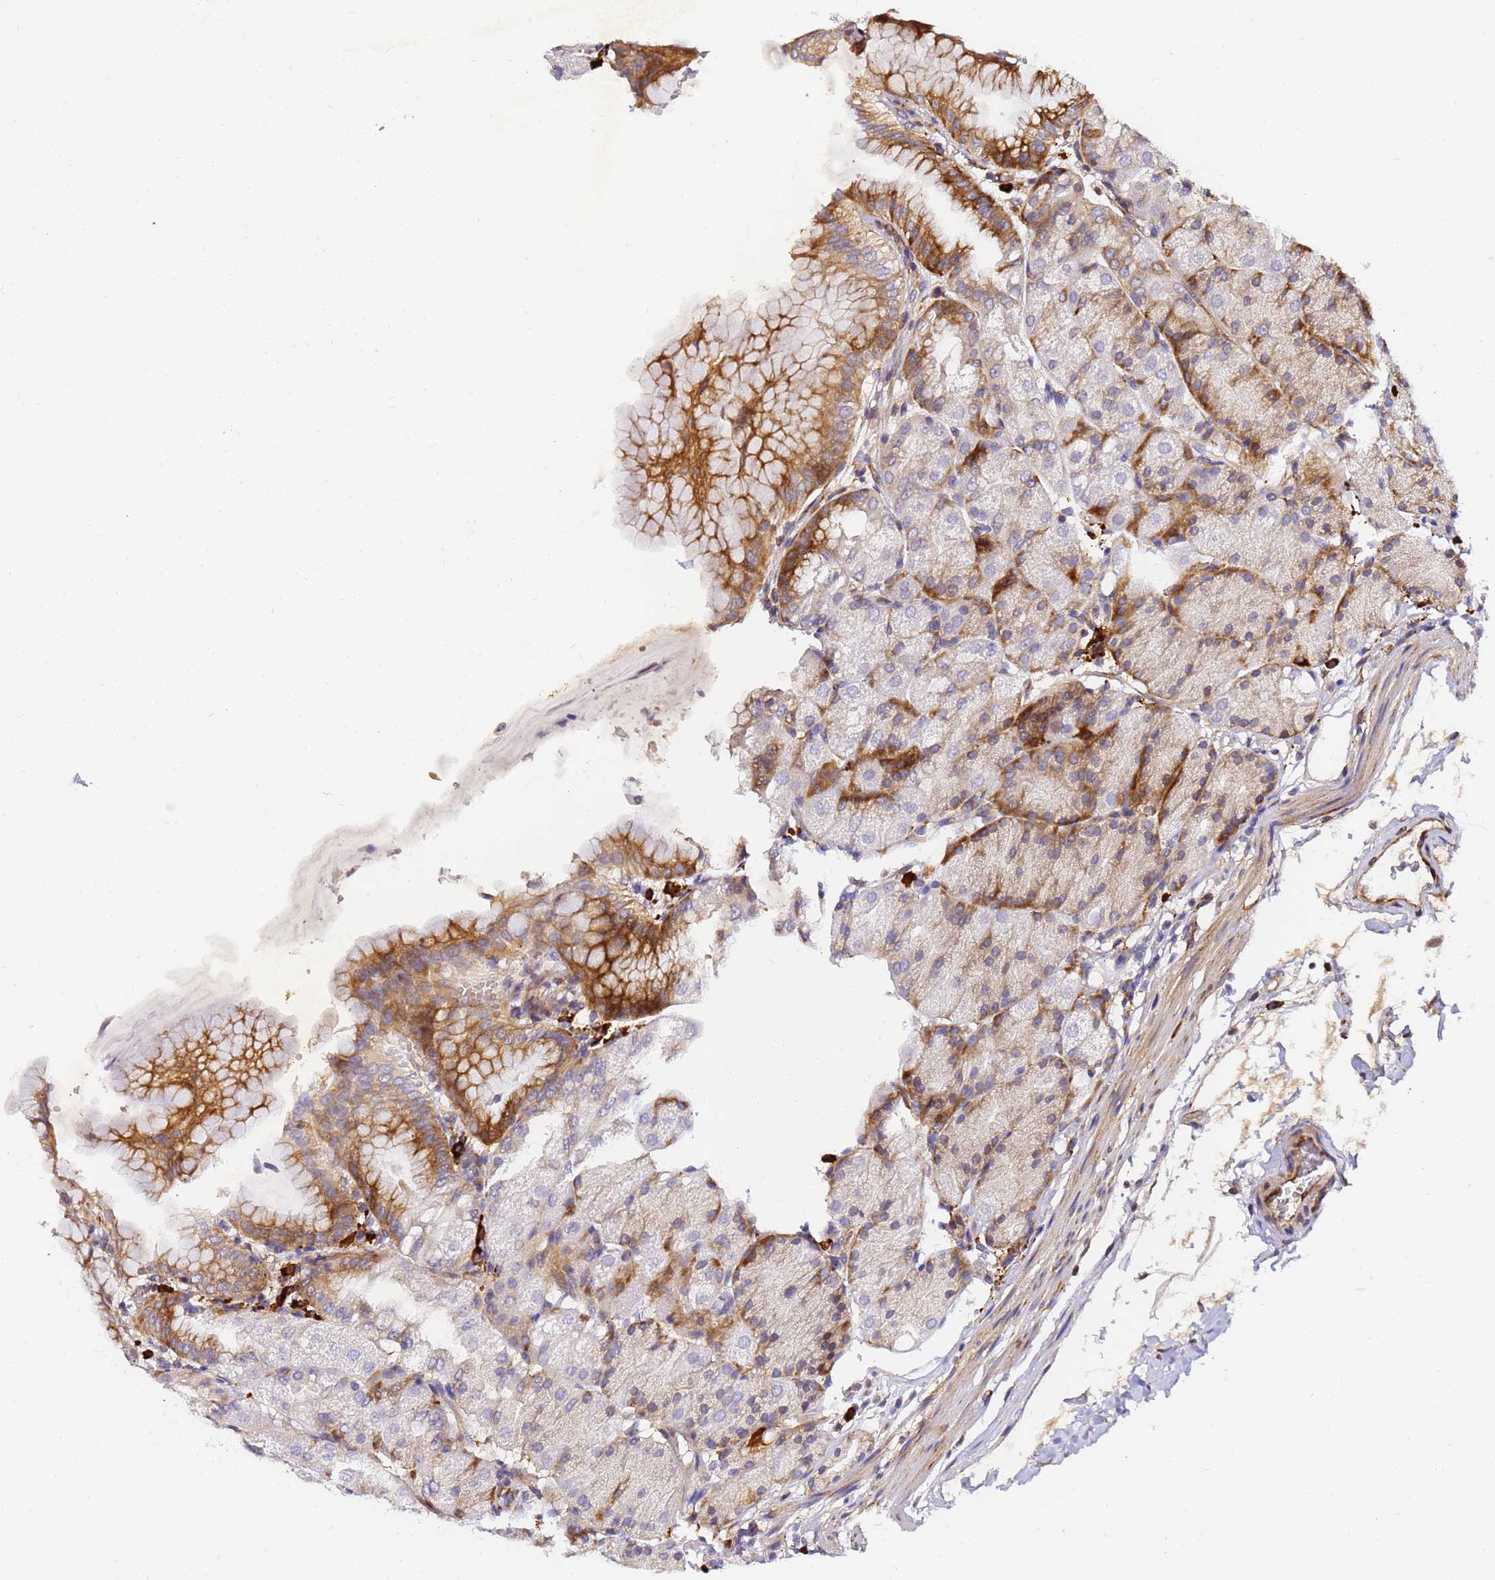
{"staining": {"intensity": "strong", "quantity": "25%-75%", "location": "cytoplasmic/membranous"}, "tissue": "stomach", "cell_type": "Glandular cells", "image_type": "normal", "snomed": [{"axis": "morphology", "description": "Normal tissue, NOS"}, {"axis": "topography", "description": "Stomach, upper"}, {"axis": "topography", "description": "Stomach, lower"}], "caption": "High-power microscopy captured an immunohistochemistry (IHC) micrograph of normal stomach, revealing strong cytoplasmic/membranous expression in about 25%-75% of glandular cells.", "gene": "POM121C", "patient": {"sex": "male", "age": 62}}